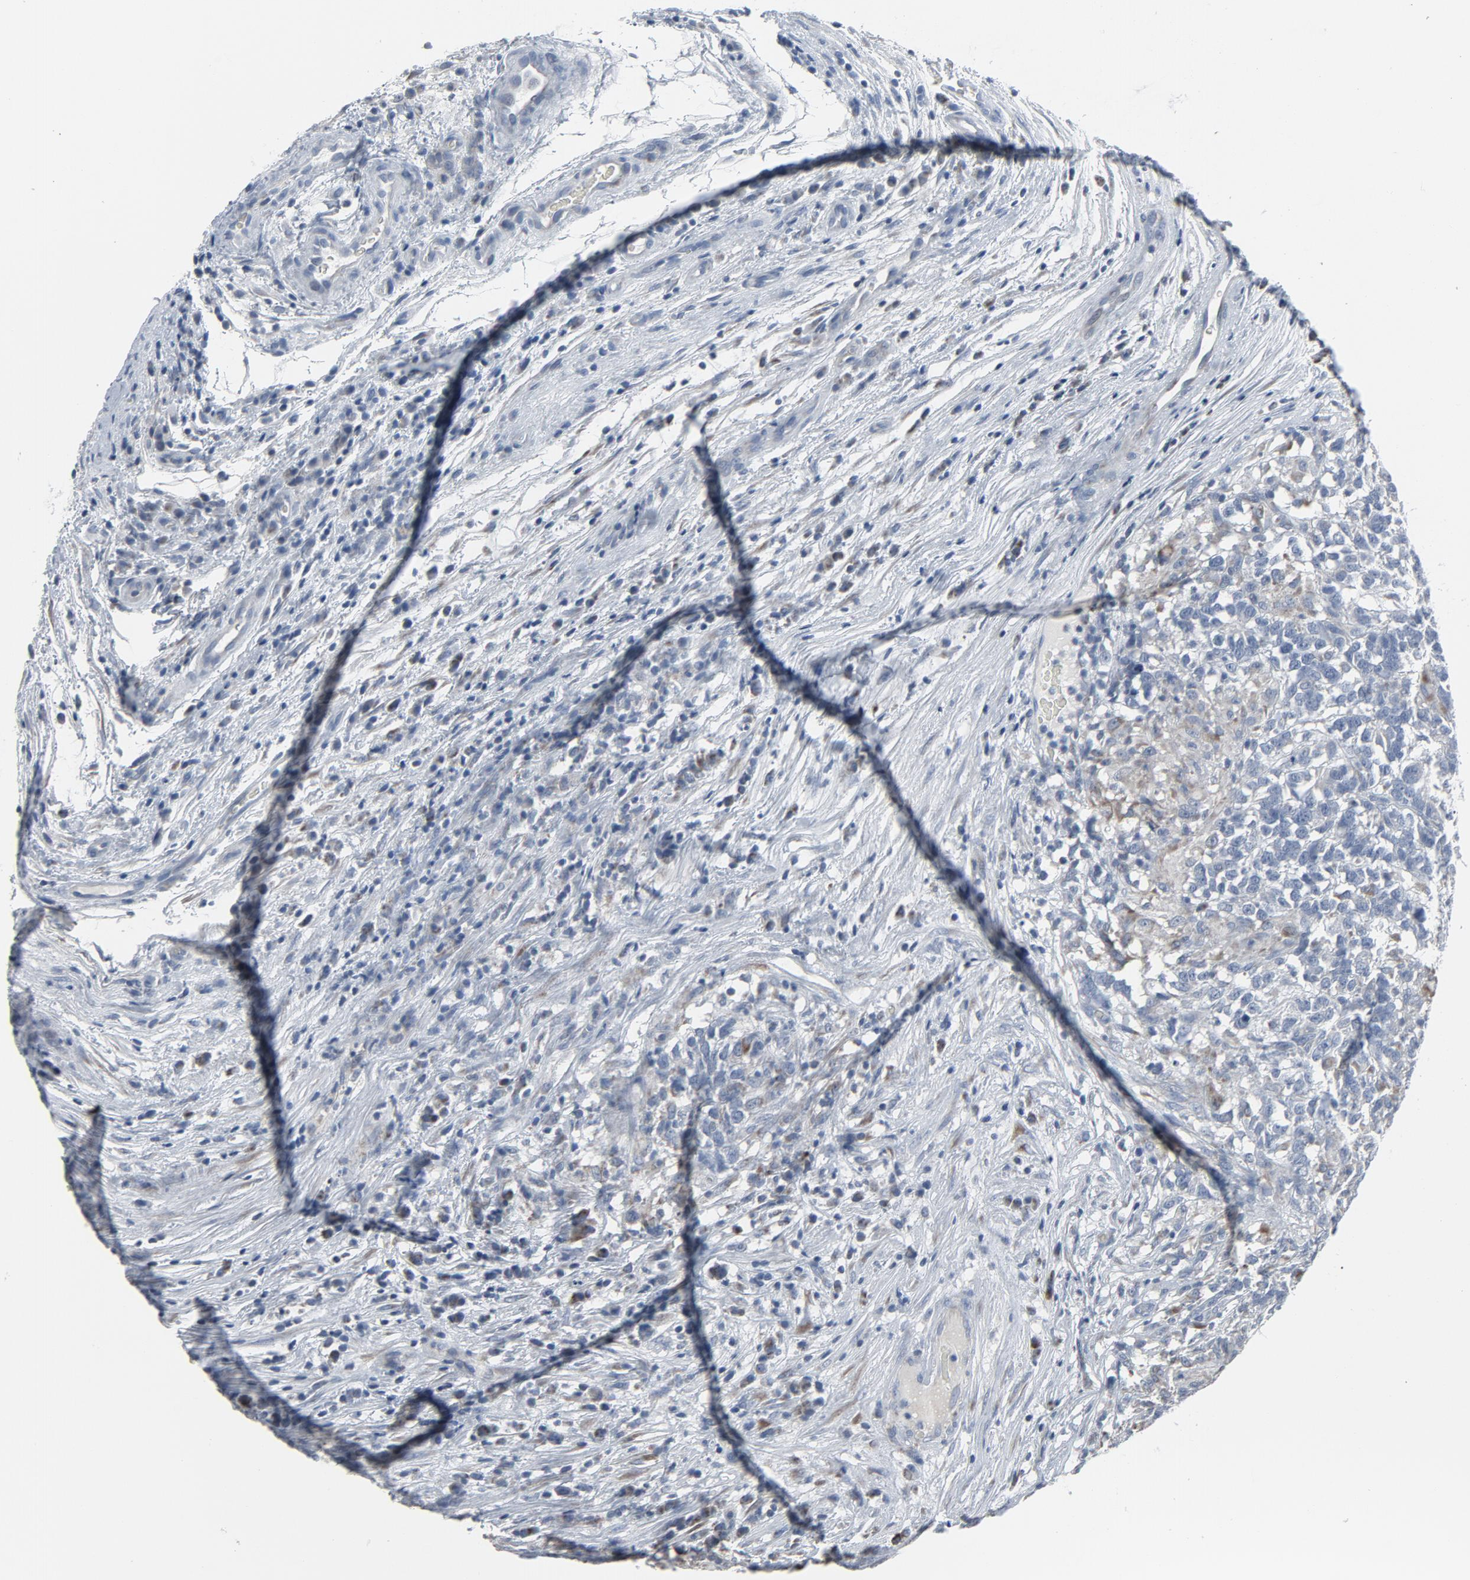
{"staining": {"intensity": "negative", "quantity": "none", "location": "none"}, "tissue": "testis cancer", "cell_type": "Tumor cells", "image_type": "cancer", "snomed": [{"axis": "morphology", "description": "Carcinoma, Embryonal, NOS"}, {"axis": "topography", "description": "Testis"}], "caption": "Immunohistochemistry photomicrograph of neoplastic tissue: embryonal carcinoma (testis) stained with DAB exhibits no significant protein positivity in tumor cells. The staining was performed using DAB (3,3'-diaminobenzidine) to visualize the protein expression in brown, while the nuclei were stained in blue with hematoxylin (Magnification: 20x).", "gene": "GPX2", "patient": {"sex": "male", "age": 26}}